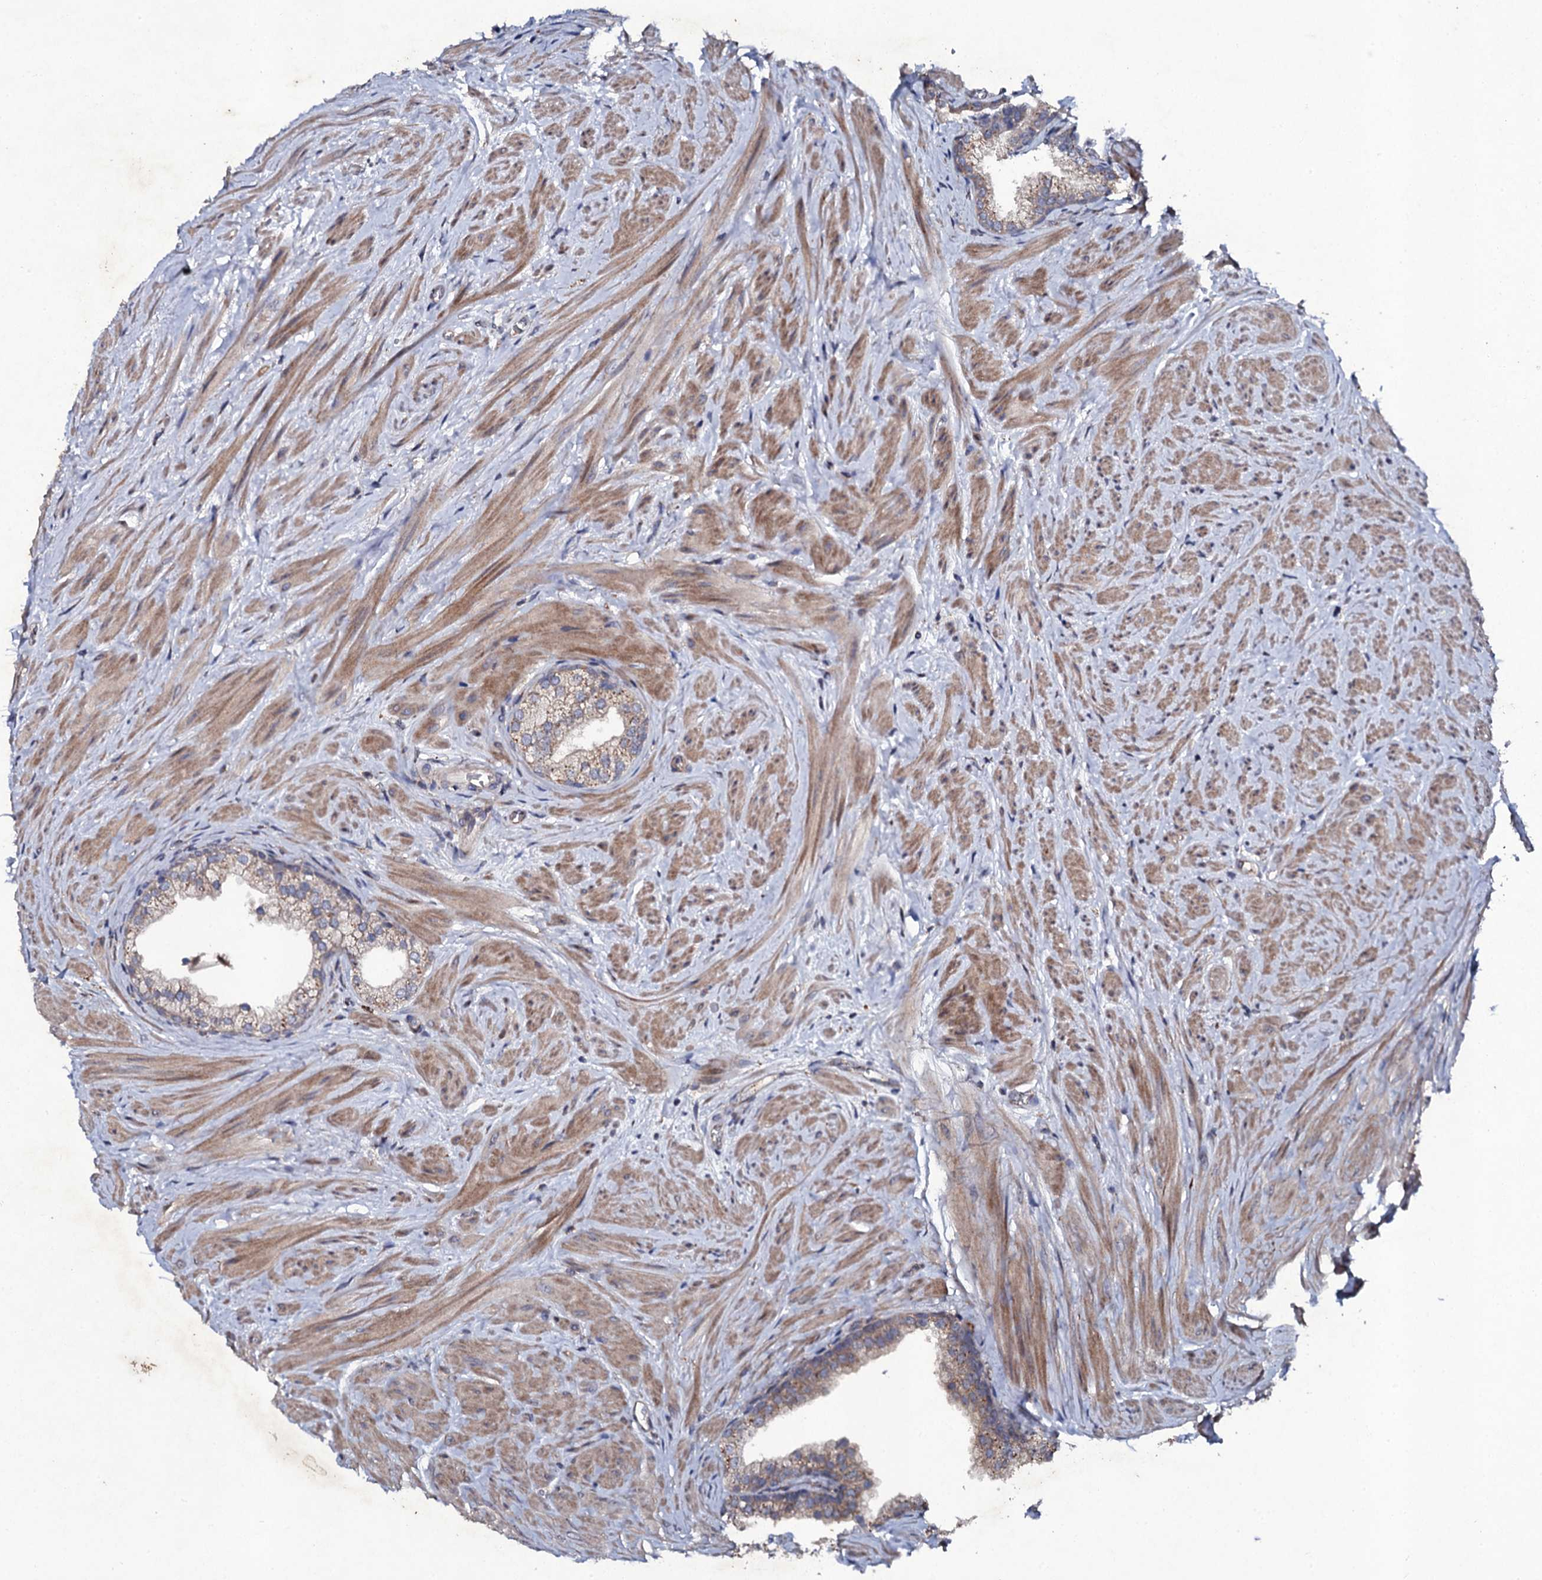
{"staining": {"intensity": "weak", "quantity": ">75%", "location": "cytoplasmic/membranous"}, "tissue": "prostate", "cell_type": "Glandular cells", "image_type": "normal", "snomed": [{"axis": "morphology", "description": "Normal tissue, NOS"}, {"axis": "topography", "description": "Prostate"}], "caption": "Unremarkable prostate reveals weak cytoplasmic/membranous expression in about >75% of glandular cells Nuclei are stained in blue..", "gene": "LRRC28", "patient": {"sex": "male", "age": 48}}